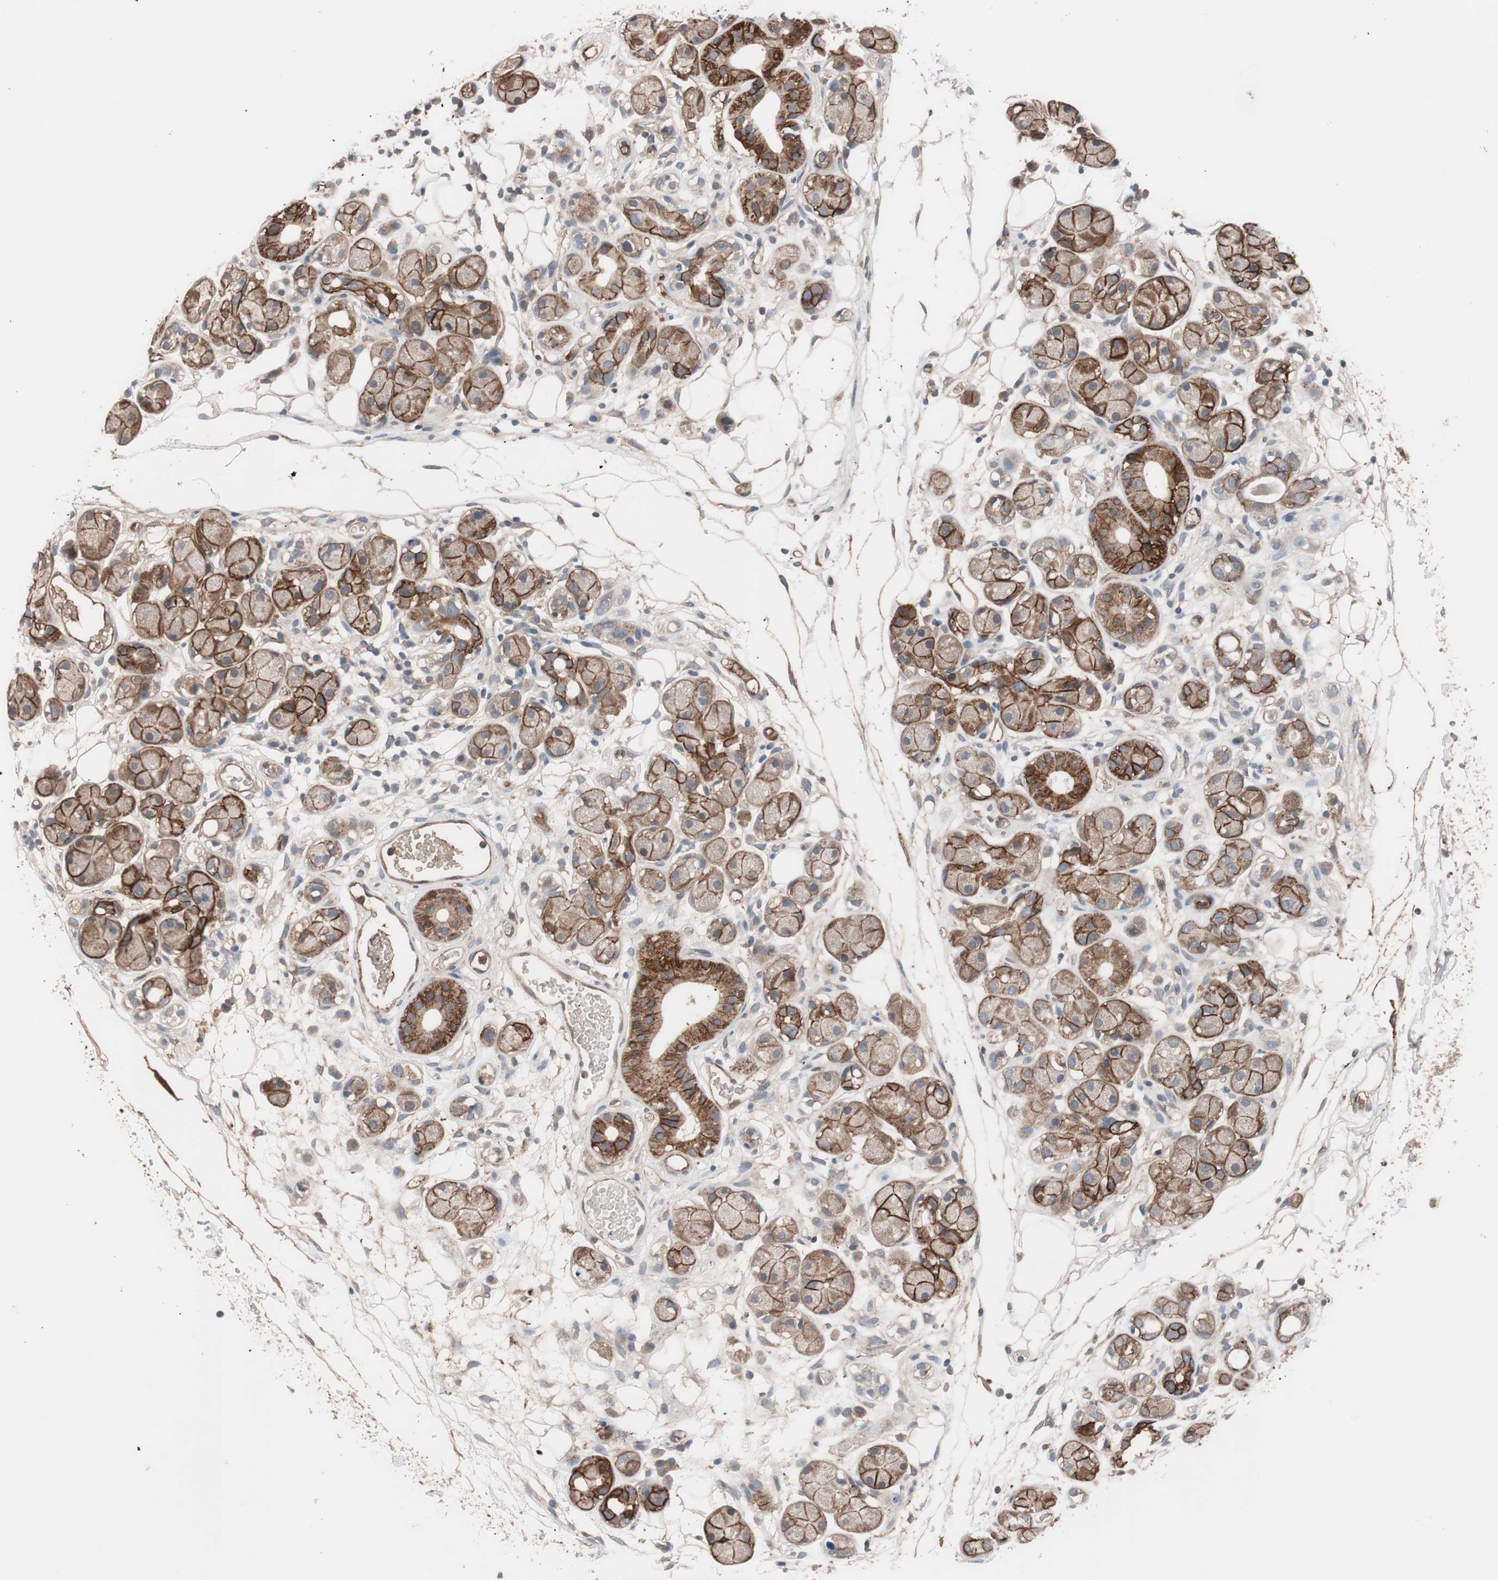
{"staining": {"intensity": "moderate", "quantity": ">75%", "location": "cytoplasmic/membranous"}, "tissue": "adipose tissue", "cell_type": "Adipocytes", "image_type": "normal", "snomed": [{"axis": "morphology", "description": "Normal tissue, NOS"}, {"axis": "morphology", "description": "Inflammation, NOS"}, {"axis": "topography", "description": "Vascular tissue"}, {"axis": "topography", "description": "Salivary gland"}], "caption": "Protein staining exhibits moderate cytoplasmic/membranous staining in about >75% of adipocytes in normal adipose tissue. (brown staining indicates protein expression, while blue staining denotes nuclei).", "gene": "SDC4", "patient": {"sex": "female", "age": 75}}